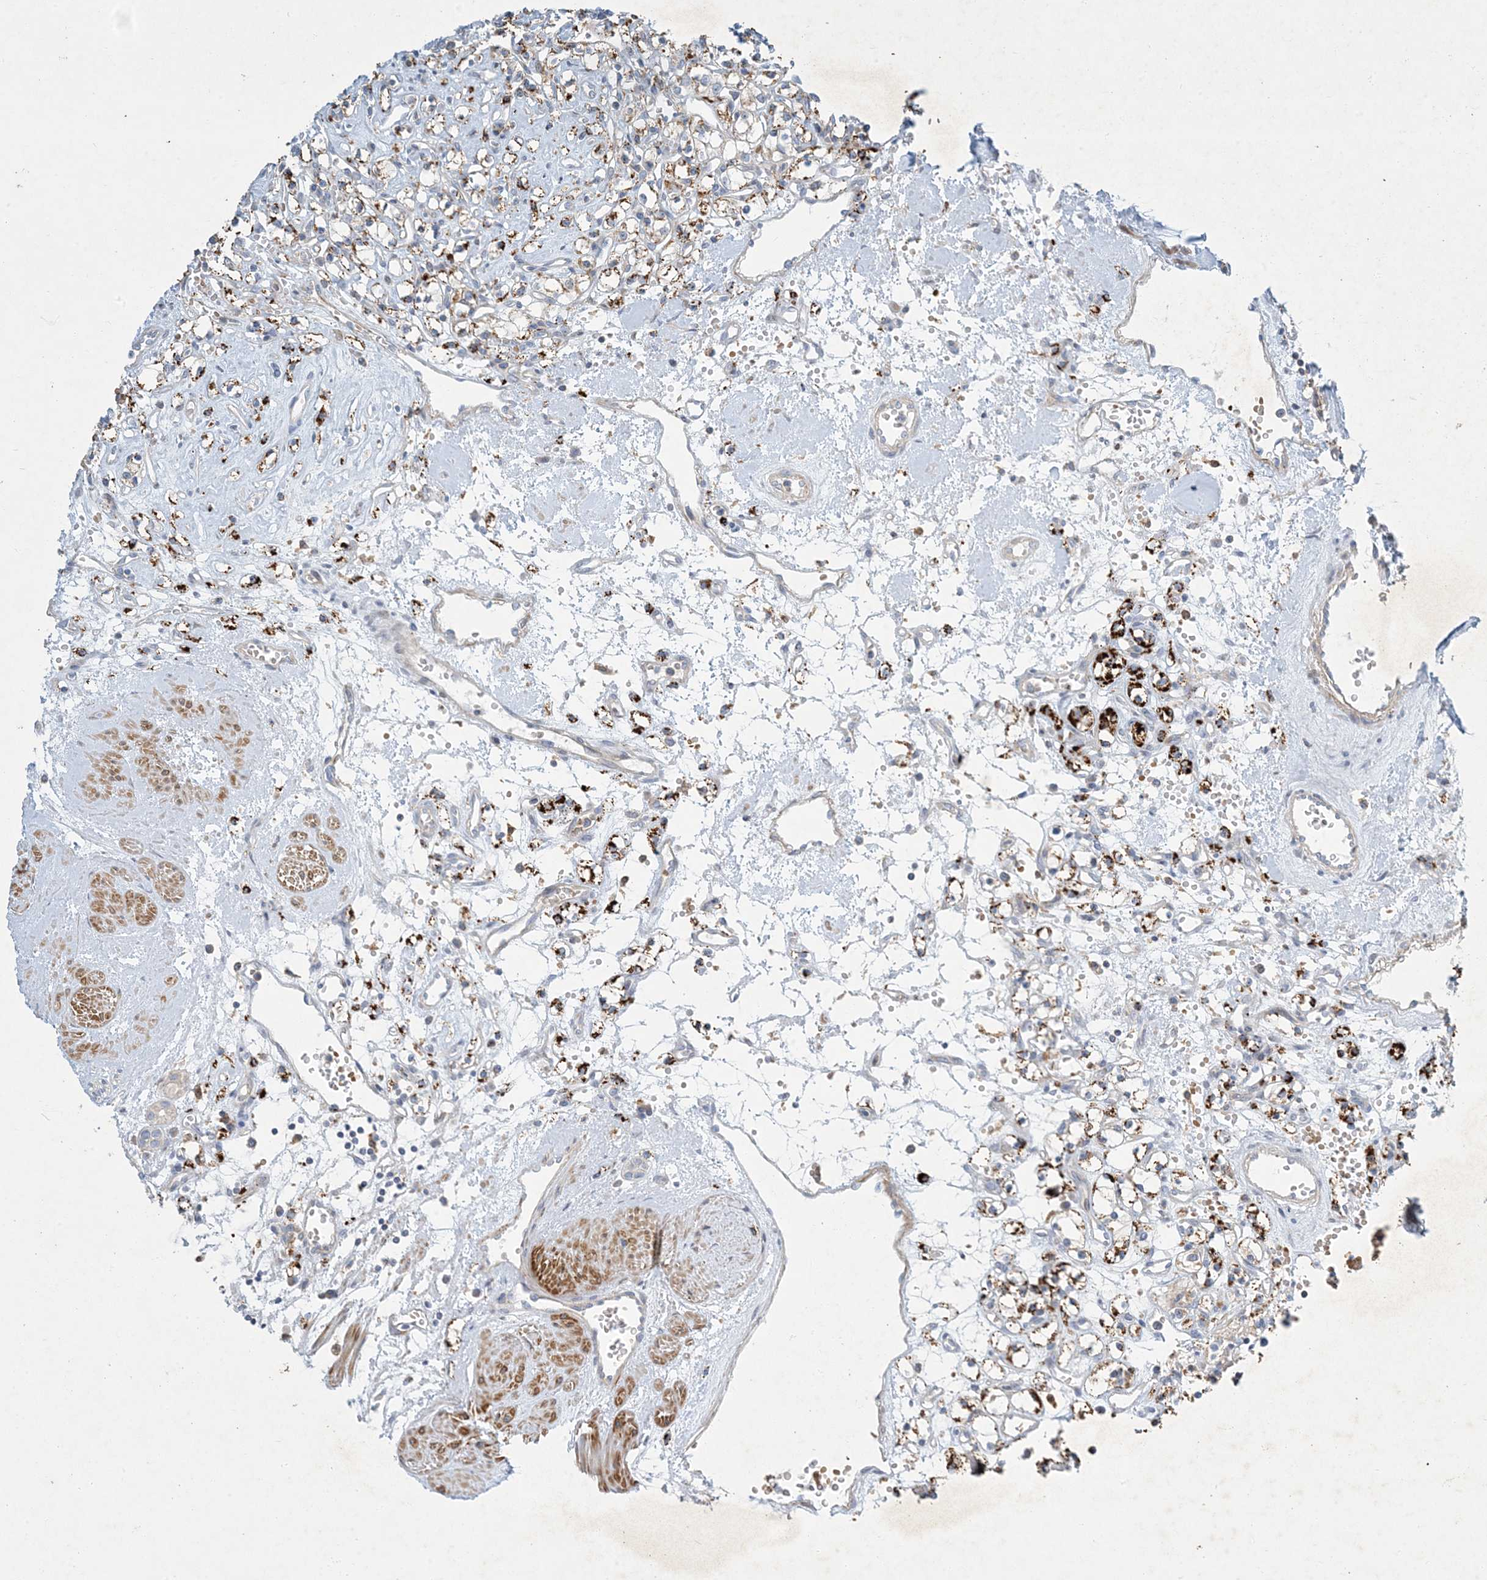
{"staining": {"intensity": "strong", "quantity": "25%-75%", "location": "cytoplasmic/membranous"}, "tissue": "renal cancer", "cell_type": "Tumor cells", "image_type": "cancer", "snomed": [{"axis": "morphology", "description": "Adenocarcinoma, NOS"}, {"axis": "topography", "description": "Kidney"}], "caption": "This is a histology image of IHC staining of renal cancer (adenocarcinoma), which shows strong expression in the cytoplasmic/membranous of tumor cells.", "gene": "LTN1", "patient": {"sex": "female", "age": 59}}